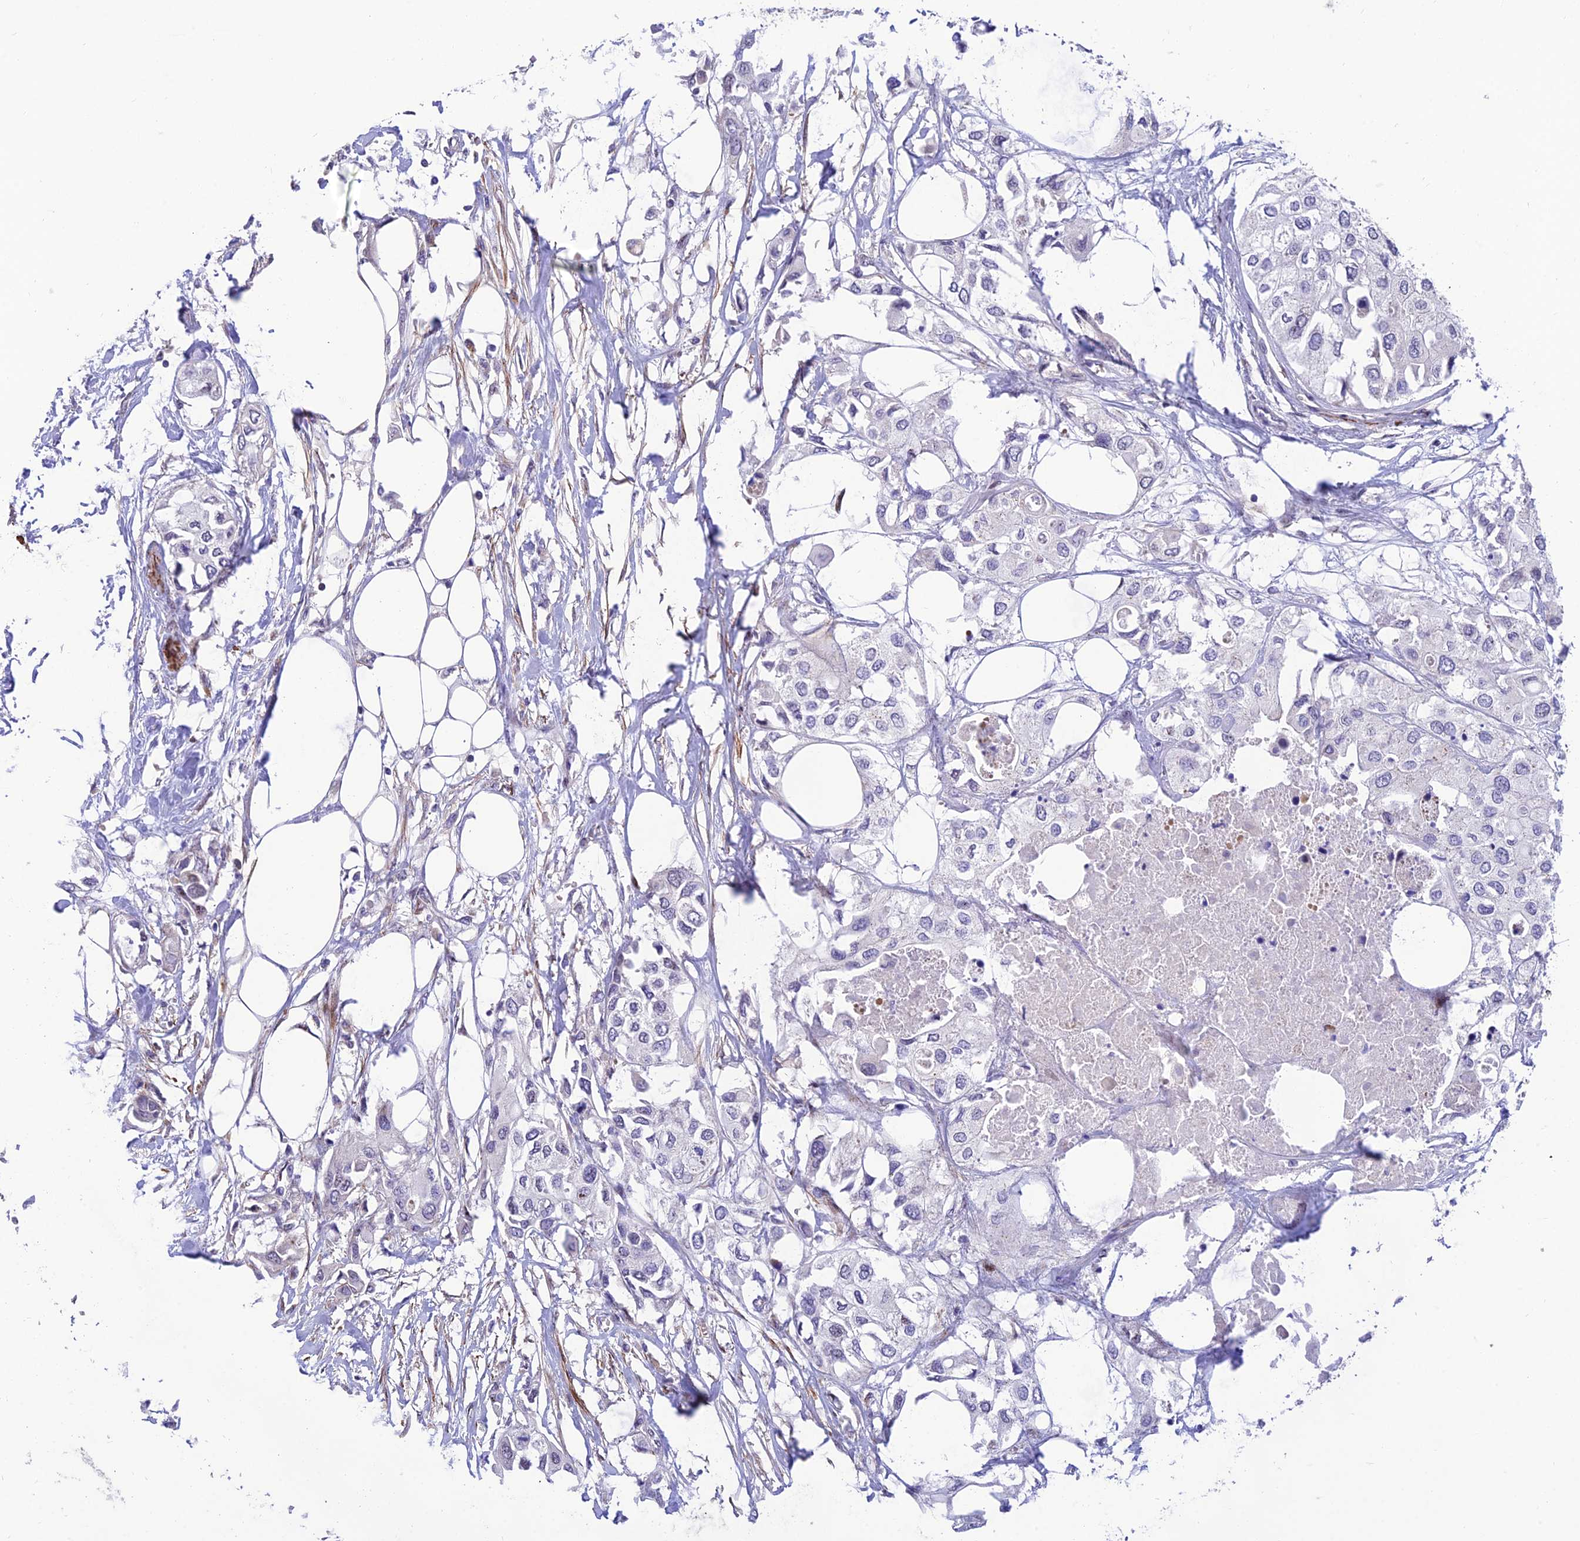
{"staining": {"intensity": "negative", "quantity": "none", "location": "none"}, "tissue": "urothelial cancer", "cell_type": "Tumor cells", "image_type": "cancer", "snomed": [{"axis": "morphology", "description": "Urothelial carcinoma, High grade"}, {"axis": "topography", "description": "Urinary bladder"}], "caption": "Immunohistochemistry of urothelial carcinoma (high-grade) reveals no staining in tumor cells.", "gene": "KBTBD7", "patient": {"sex": "male", "age": 64}}